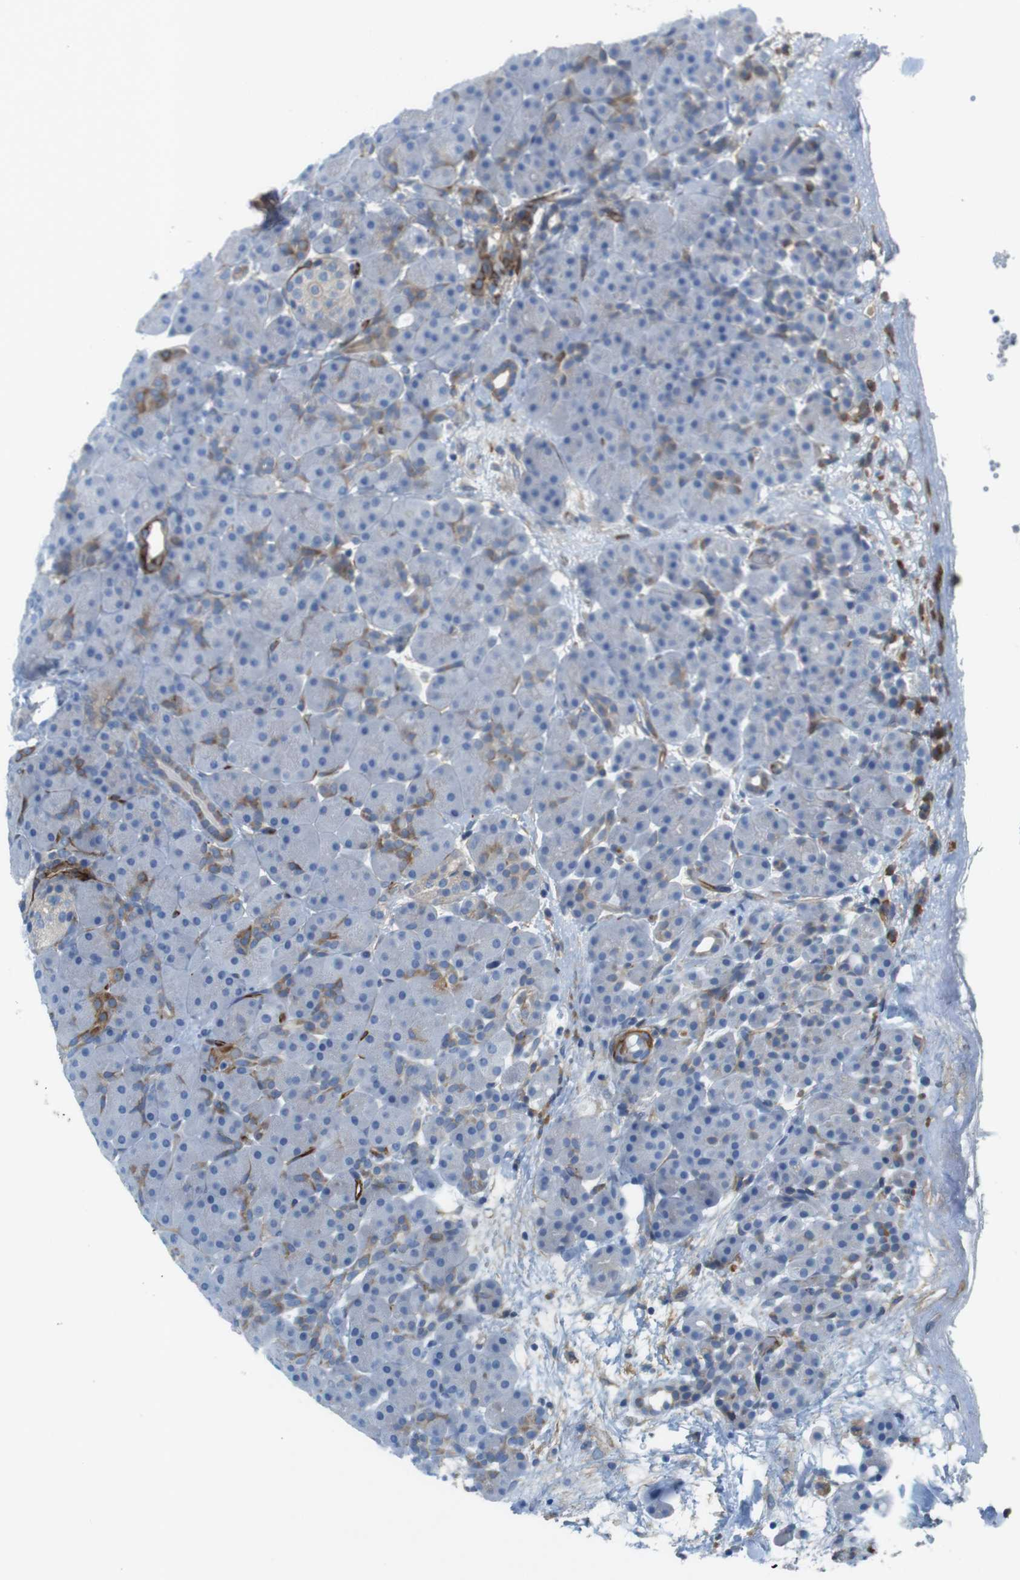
{"staining": {"intensity": "moderate", "quantity": "<25%", "location": "cytoplasmic/membranous"}, "tissue": "pancreas", "cell_type": "Exocrine glandular cells", "image_type": "normal", "snomed": [{"axis": "morphology", "description": "Normal tissue, NOS"}, {"axis": "topography", "description": "Pancreas"}], "caption": "Pancreas stained with DAB IHC exhibits low levels of moderate cytoplasmic/membranous expression in about <25% of exocrine glandular cells.", "gene": "EMP2", "patient": {"sex": "male", "age": 66}}